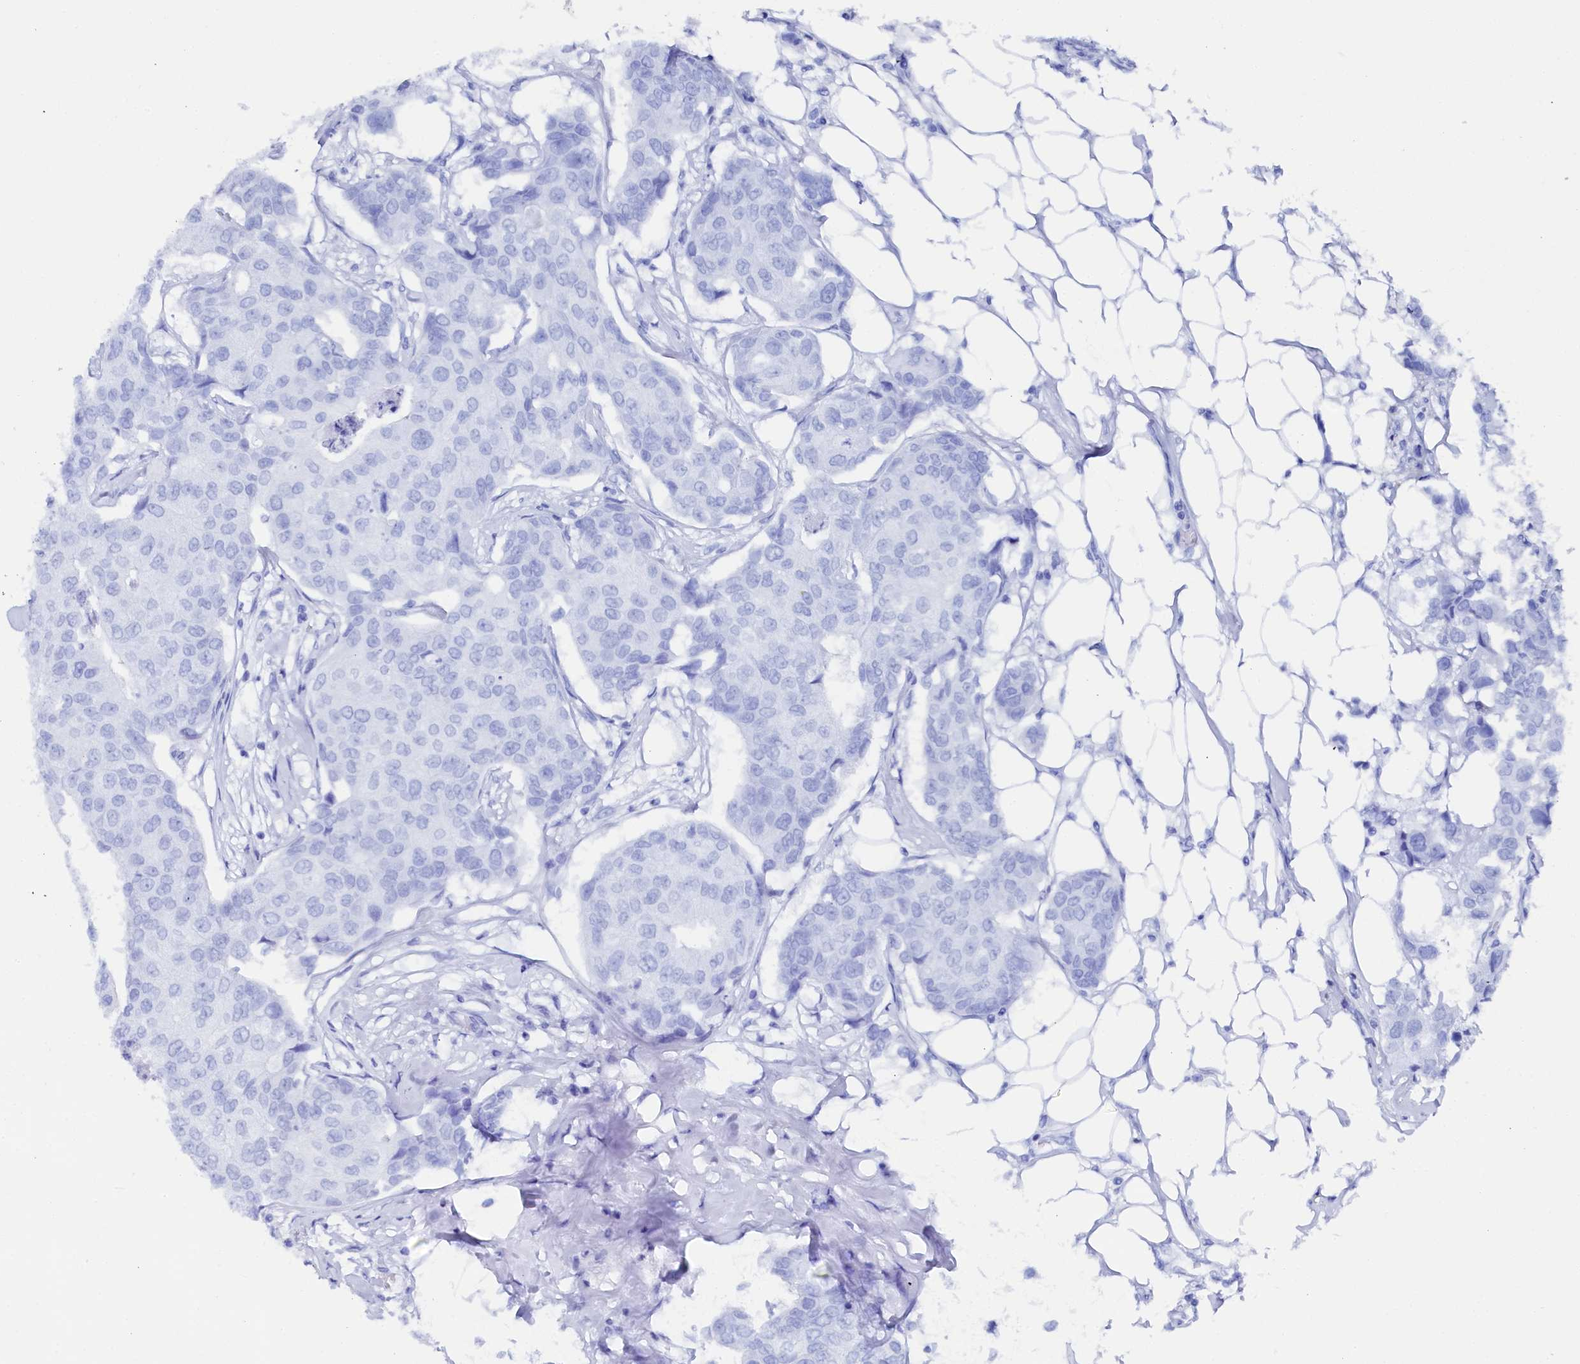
{"staining": {"intensity": "negative", "quantity": "none", "location": "none"}, "tissue": "breast cancer", "cell_type": "Tumor cells", "image_type": "cancer", "snomed": [{"axis": "morphology", "description": "Duct carcinoma"}, {"axis": "topography", "description": "Breast"}], "caption": "There is no significant expression in tumor cells of breast cancer.", "gene": "TIGD4", "patient": {"sex": "female", "age": 80}}